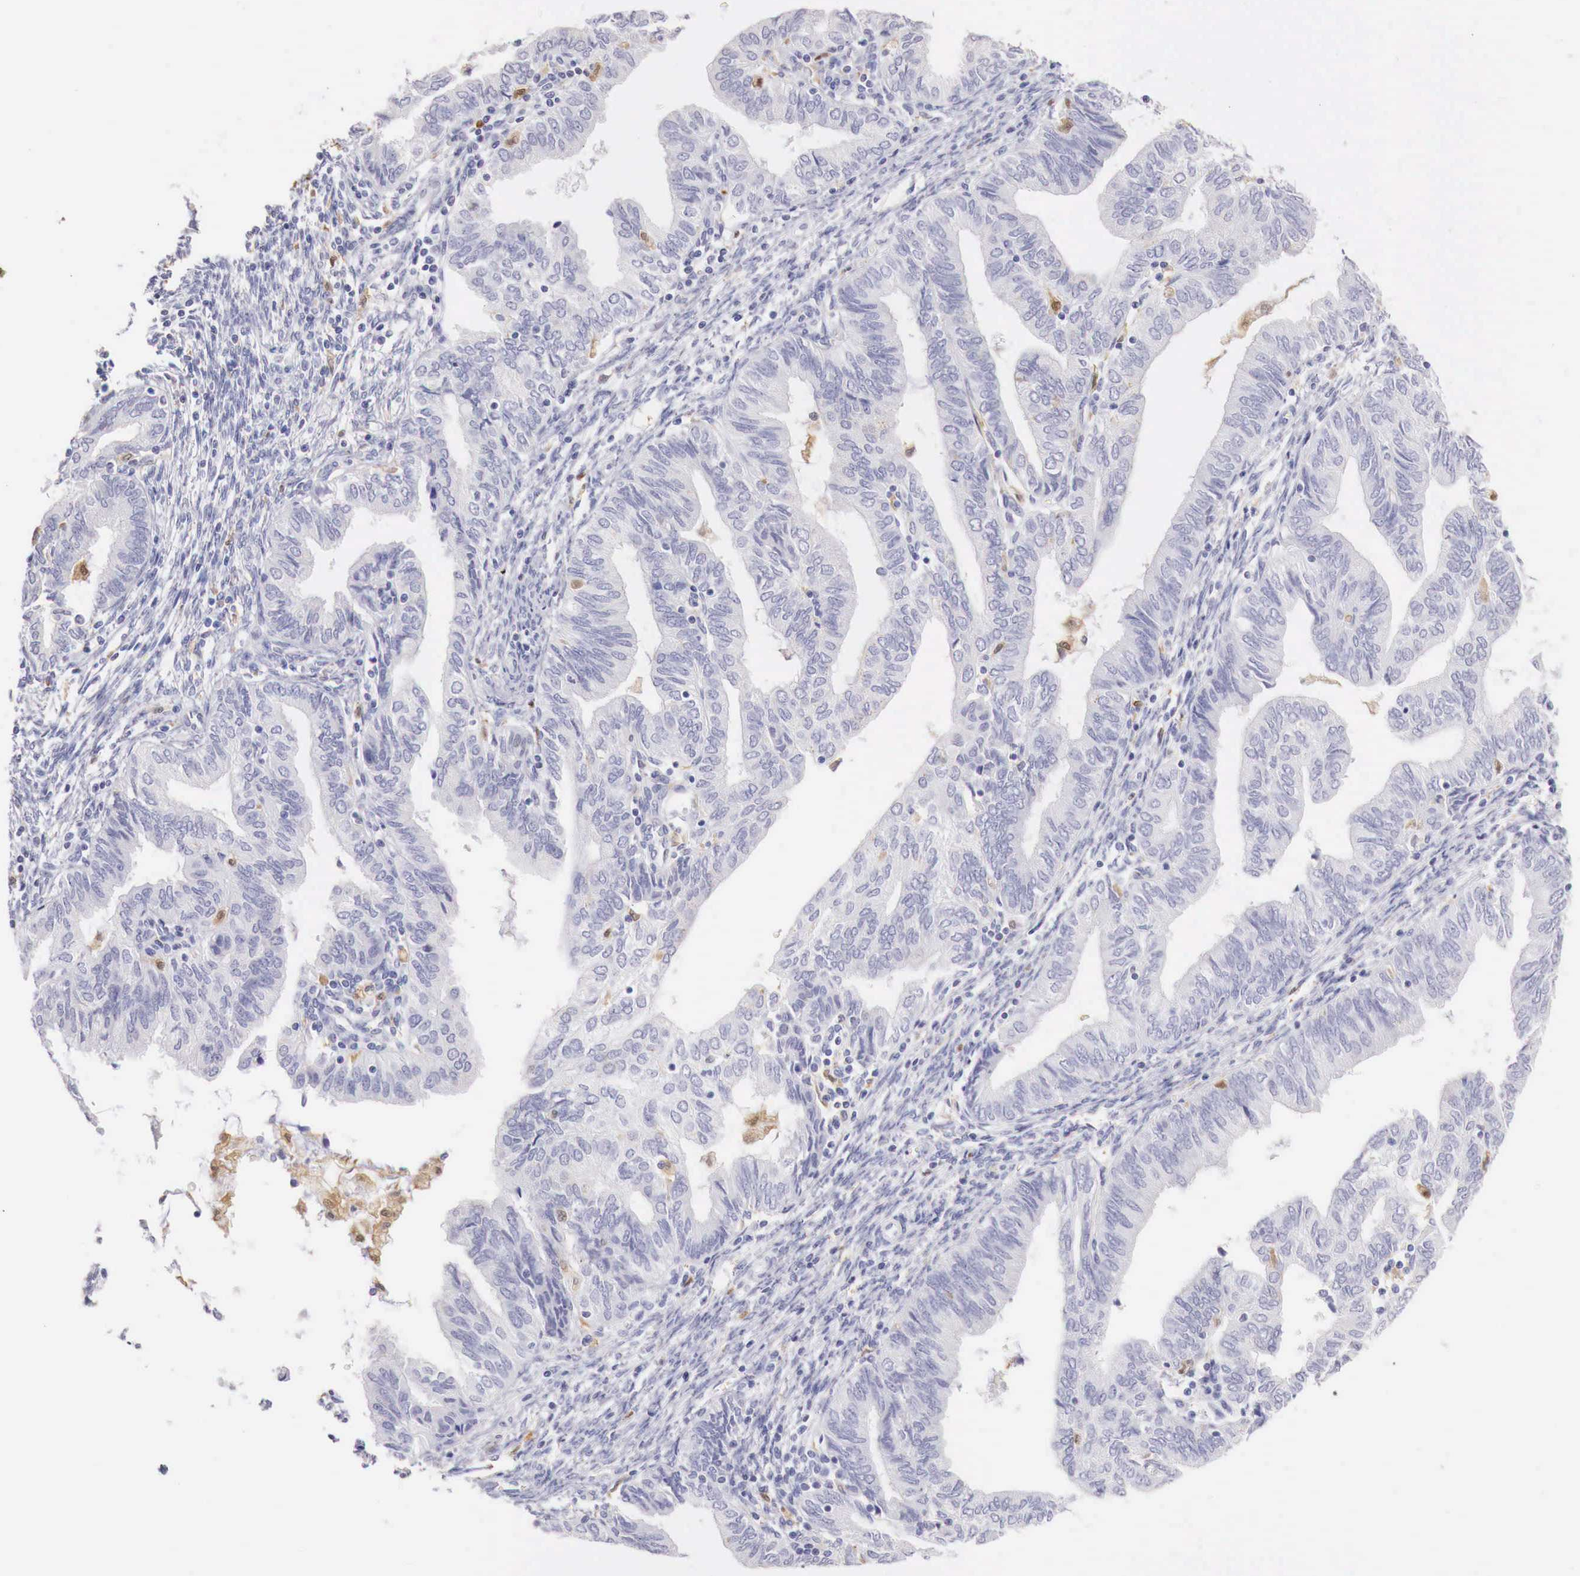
{"staining": {"intensity": "negative", "quantity": "none", "location": "none"}, "tissue": "endometrial cancer", "cell_type": "Tumor cells", "image_type": "cancer", "snomed": [{"axis": "morphology", "description": "Adenocarcinoma, NOS"}, {"axis": "topography", "description": "Endometrium"}], "caption": "Protein analysis of adenocarcinoma (endometrial) exhibits no significant staining in tumor cells.", "gene": "RENBP", "patient": {"sex": "female", "age": 51}}